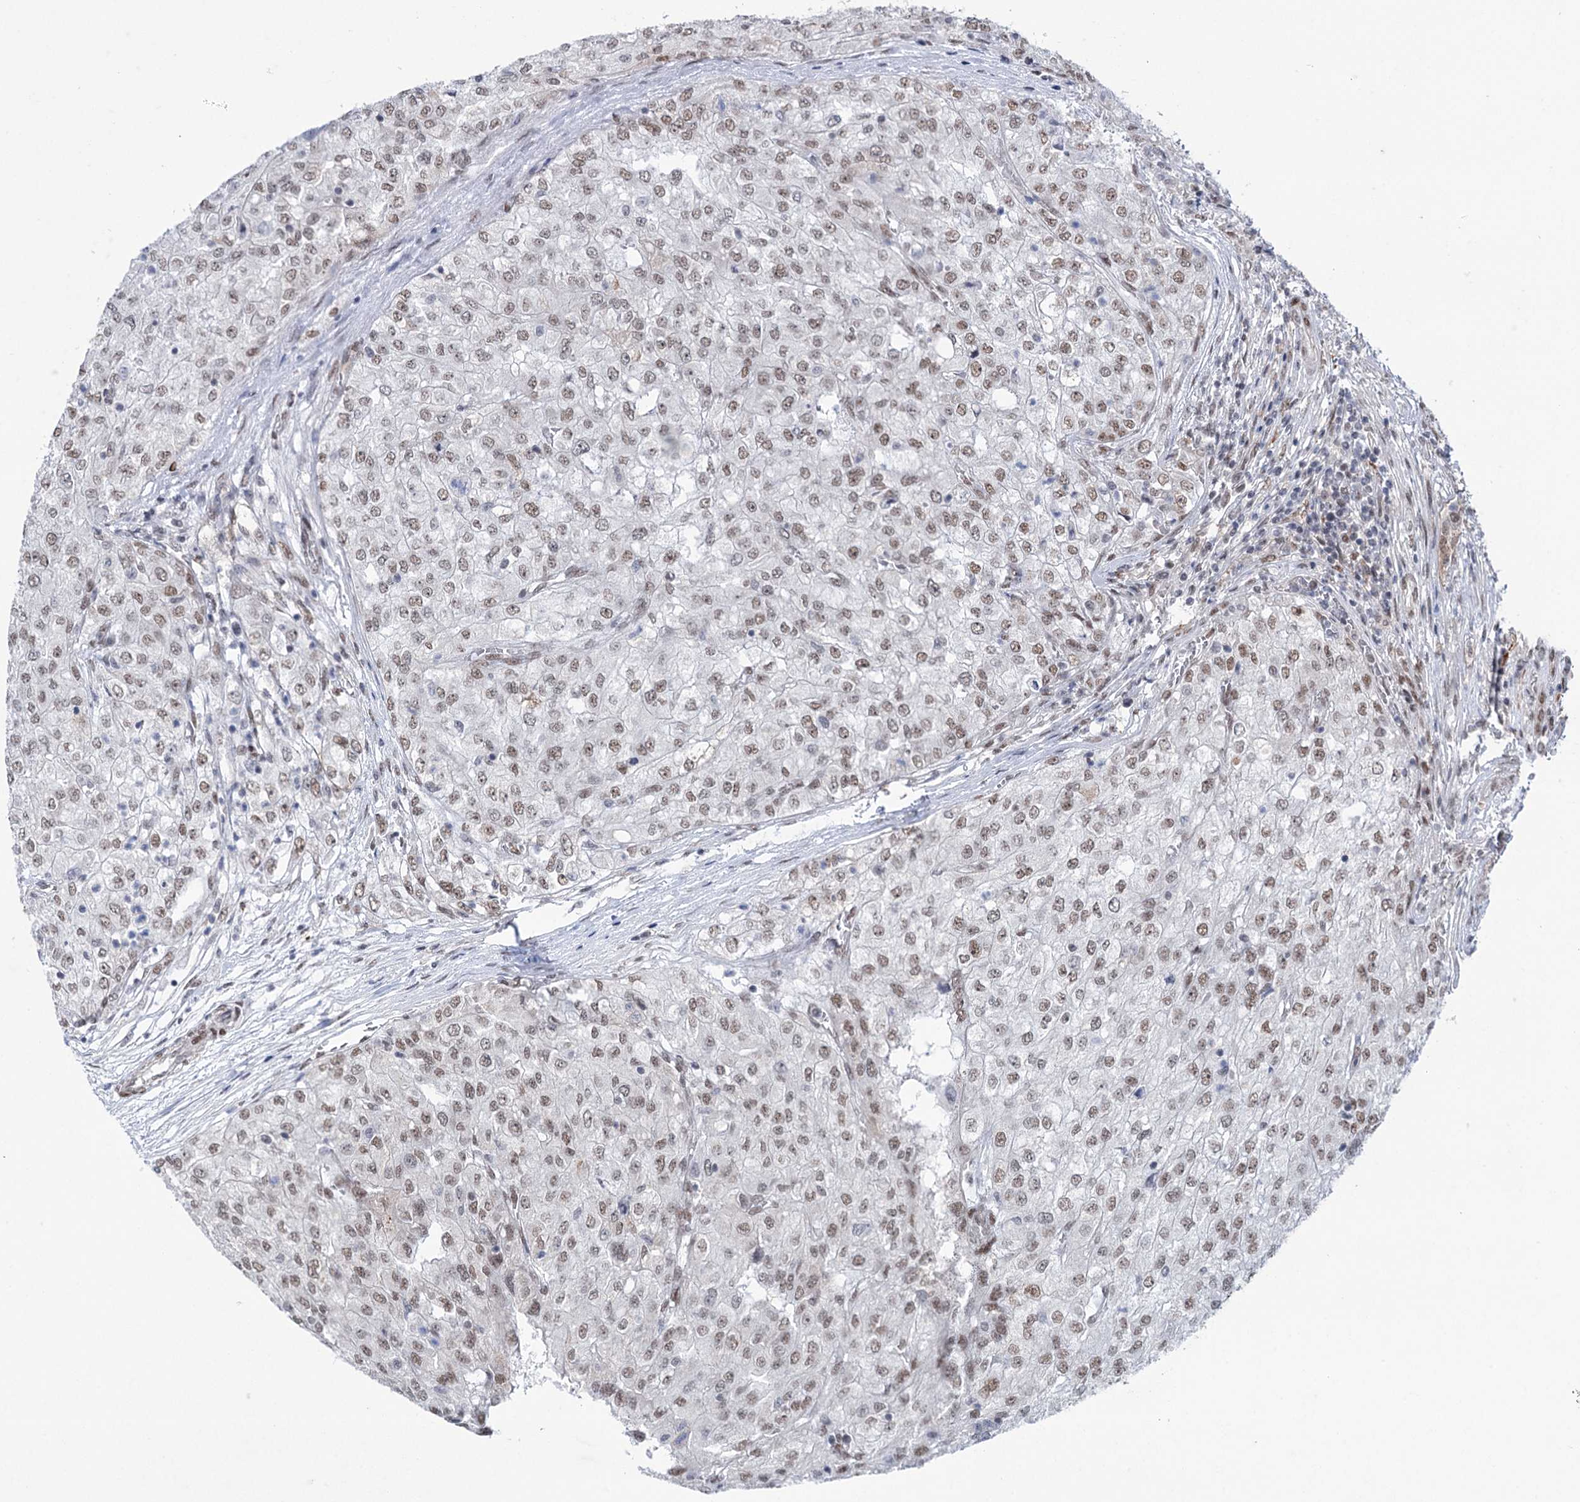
{"staining": {"intensity": "weak", "quantity": ">75%", "location": "nuclear"}, "tissue": "renal cancer", "cell_type": "Tumor cells", "image_type": "cancer", "snomed": [{"axis": "morphology", "description": "Adenocarcinoma, NOS"}, {"axis": "topography", "description": "Kidney"}], "caption": "Immunohistochemistry micrograph of adenocarcinoma (renal) stained for a protein (brown), which exhibits low levels of weak nuclear positivity in approximately >75% of tumor cells.", "gene": "FAM53A", "patient": {"sex": "female", "age": 54}}